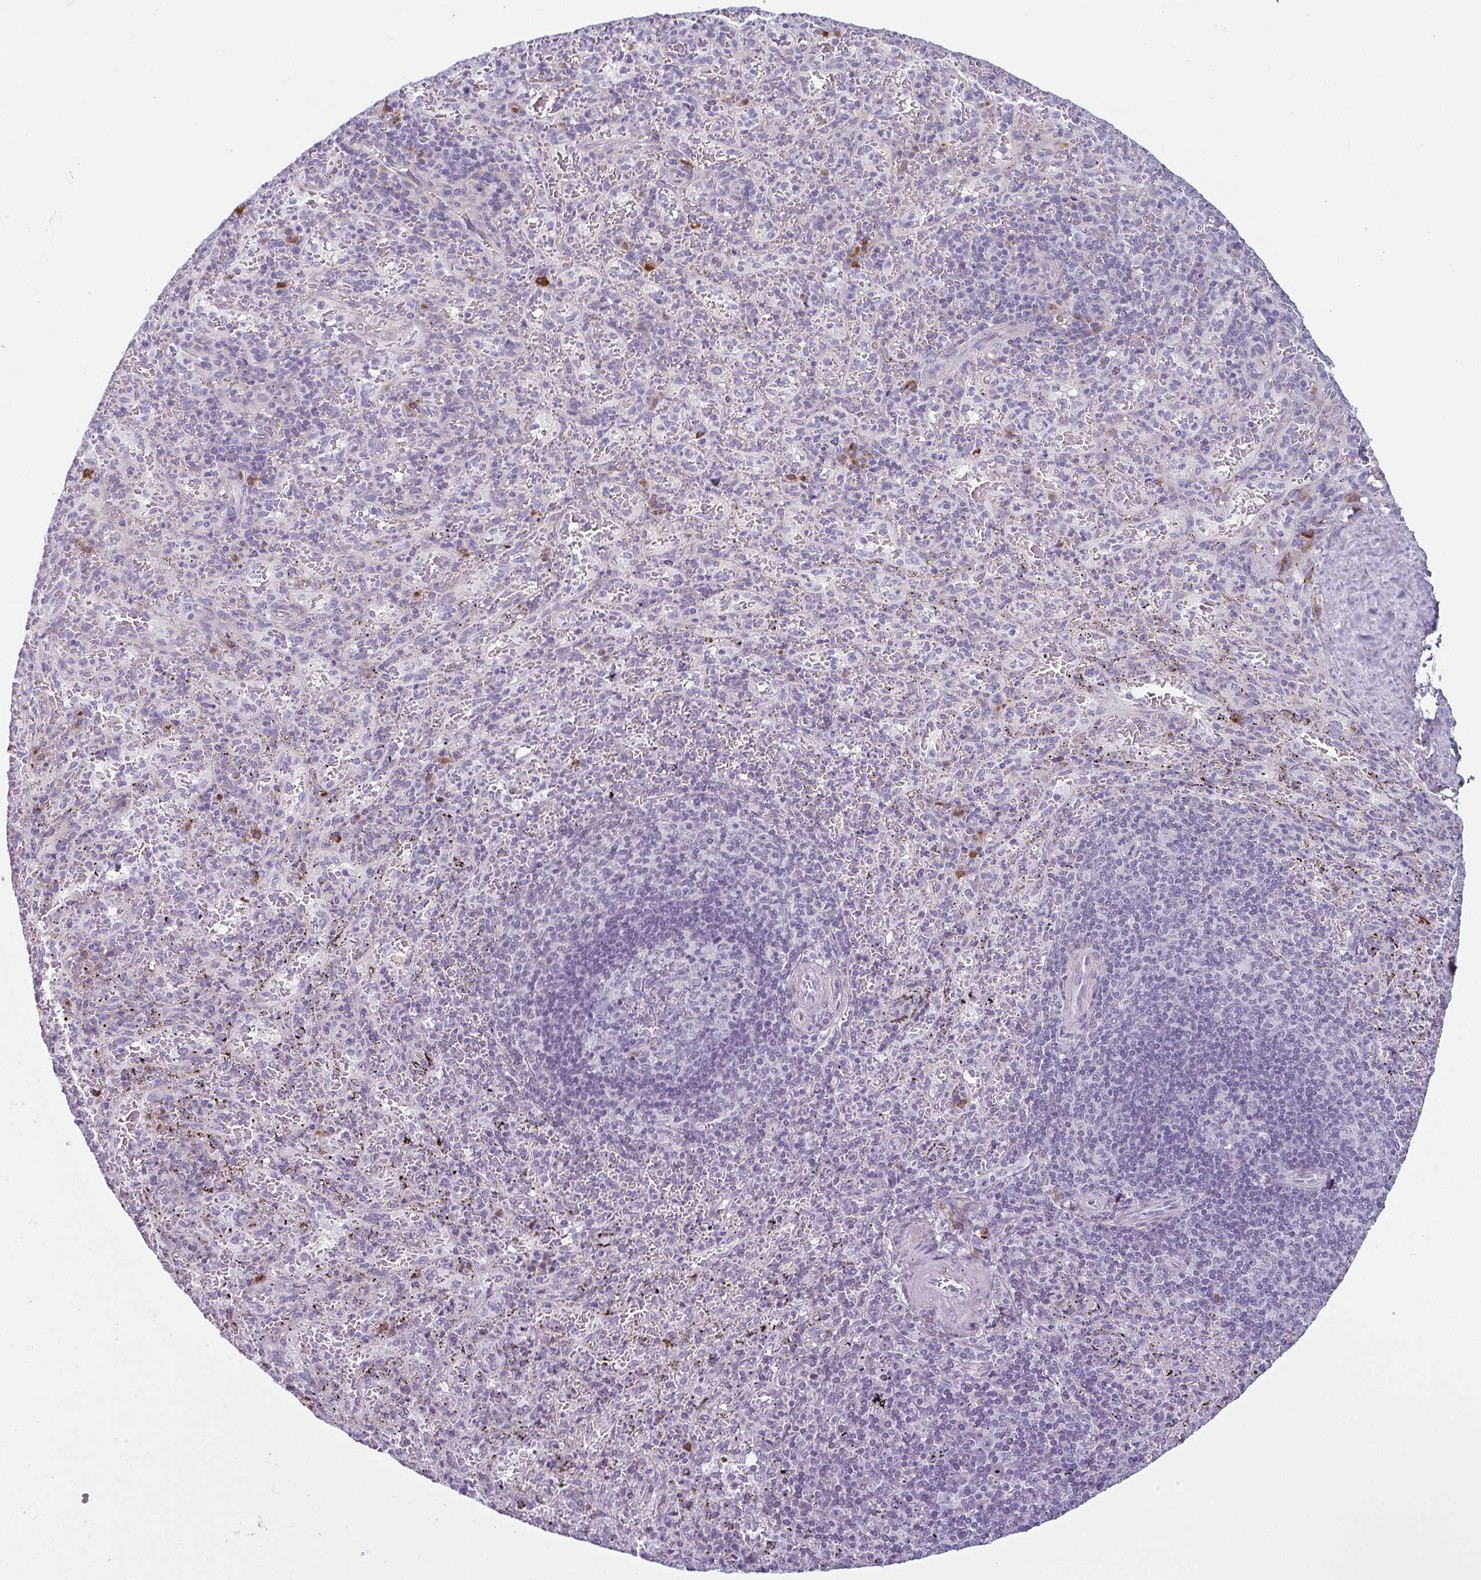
{"staining": {"intensity": "negative", "quantity": "none", "location": "none"}, "tissue": "spleen", "cell_type": "Cells in red pulp", "image_type": "normal", "snomed": [{"axis": "morphology", "description": "Normal tissue, NOS"}, {"axis": "topography", "description": "Spleen"}], "caption": "This is a photomicrograph of immunohistochemistry staining of benign spleen, which shows no expression in cells in red pulp.", "gene": "ECM1", "patient": {"sex": "male", "age": 57}}